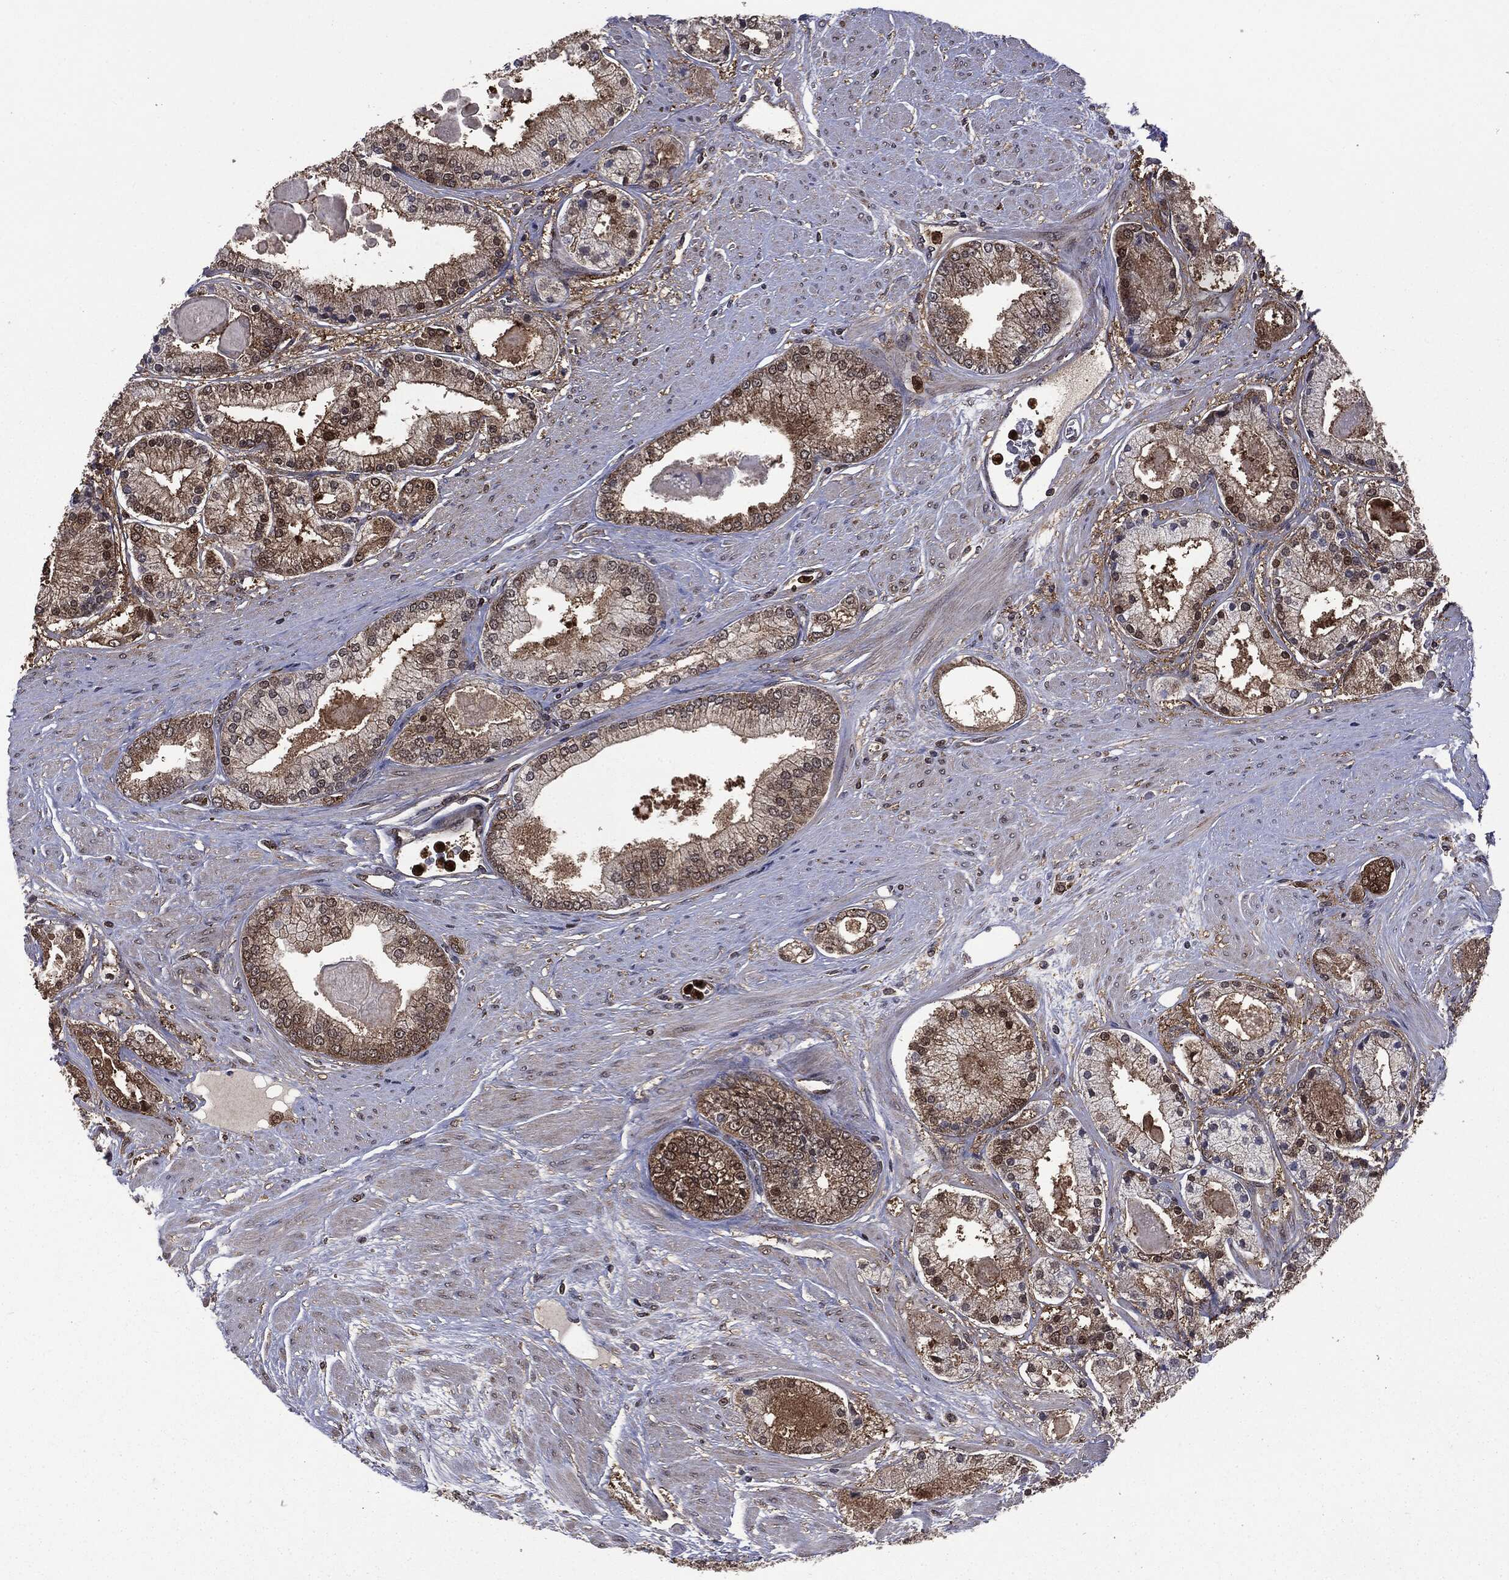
{"staining": {"intensity": "moderate", "quantity": "<25%", "location": "cytoplasmic/membranous,nuclear"}, "tissue": "prostate cancer", "cell_type": "Tumor cells", "image_type": "cancer", "snomed": [{"axis": "morphology", "description": "Adenocarcinoma, High grade"}, {"axis": "topography", "description": "Prostate"}], "caption": "Immunohistochemical staining of human high-grade adenocarcinoma (prostate) demonstrates moderate cytoplasmic/membranous and nuclear protein staining in approximately <25% of tumor cells.", "gene": "GPI", "patient": {"sex": "male", "age": 67}}